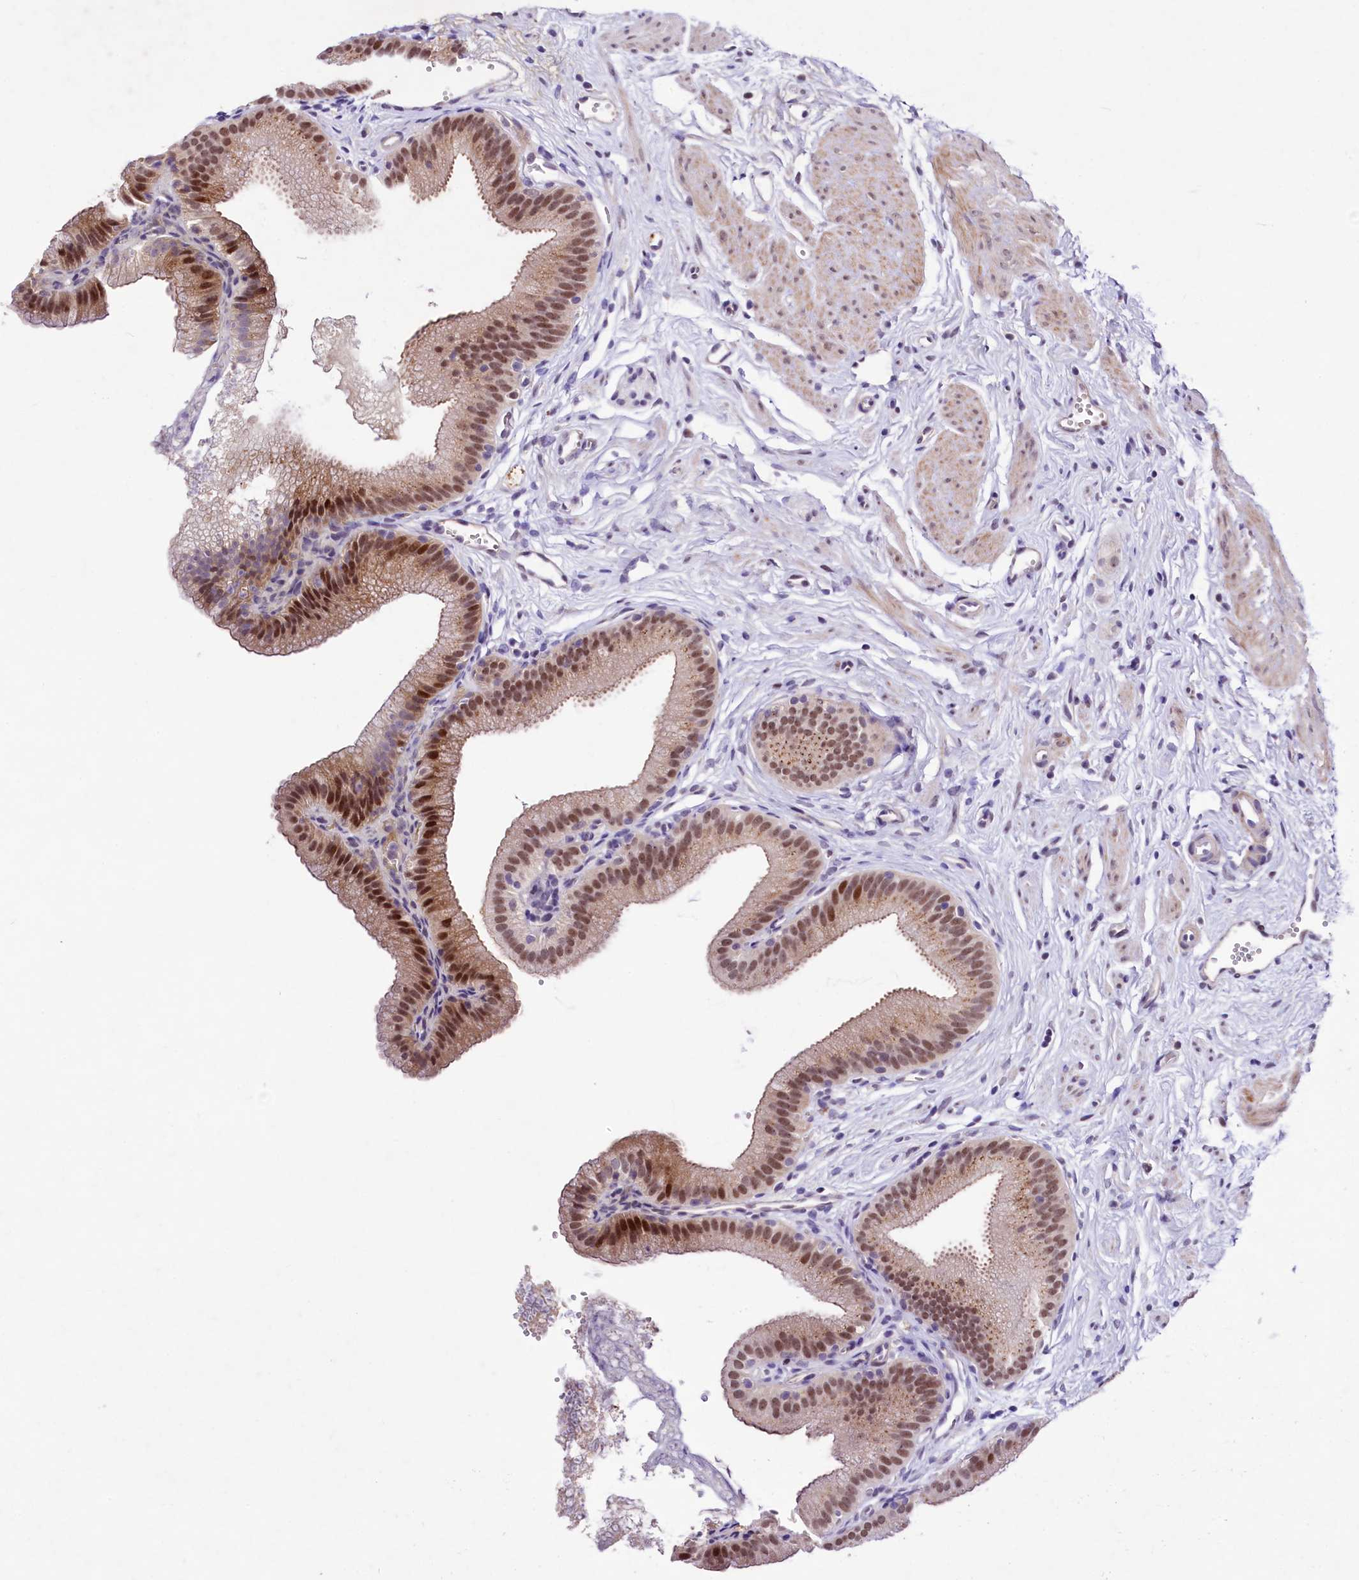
{"staining": {"intensity": "moderate", "quantity": ">75%", "location": "cytoplasmic/membranous,nuclear"}, "tissue": "gallbladder", "cell_type": "Glandular cells", "image_type": "normal", "snomed": [{"axis": "morphology", "description": "Normal tissue, NOS"}, {"axis": "topography", "description": "Gallbladder"}, {"axis": "topography", "description": "Peripheral nerve tissue"}], "caption": "Immunohistochemistry (DAB (3,3'-diaminobenzidine)) staining of benign human gallbladder displays moderate cytoplasmic/membranous,nuclear protein staining in approximately >75% of glandular cells.", "gene": "LEUTX", "patient": {"sex": "male", "age": 38}}